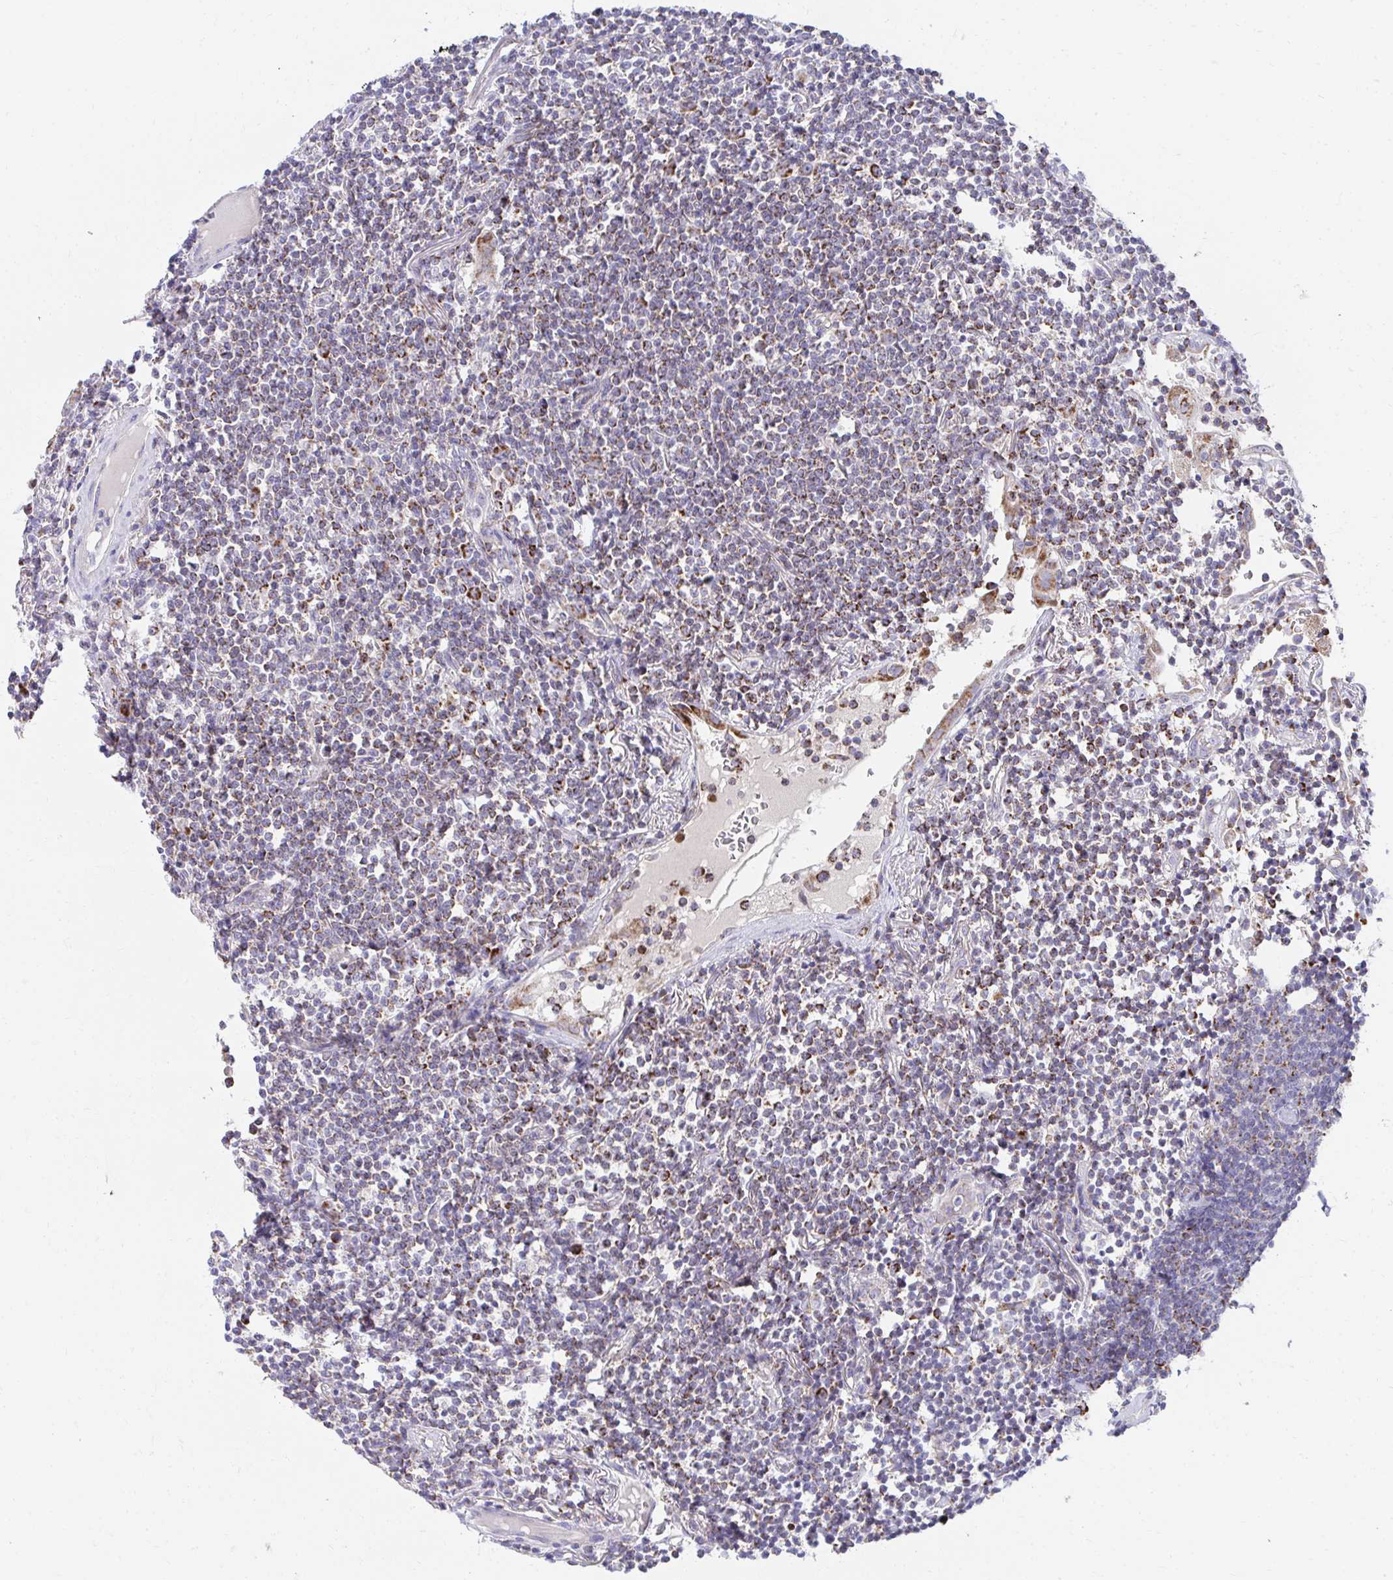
{"staining": {"intensity": "moderate", "quantity": "25%-75%", "location": "cytoplasmic/membranous"}, "tissue": "lymphoma", "cell_type": "Tumor cells", "image_type": "cancer", "snomed": [{"axis": "morphology", "description": "Malignant lymphoma, non-Hodgkin's type, Low grade"}, {"axis": "topography", "description": "Lung"}], "caption": "Immunohistochemical staining of human lymphoma reveals moderate cytoplasmic/membranous protein staining in about 25%-75% of tumor cells.", "gene": "PRRG3", "patient": {"sex": "female", "age": 71}}